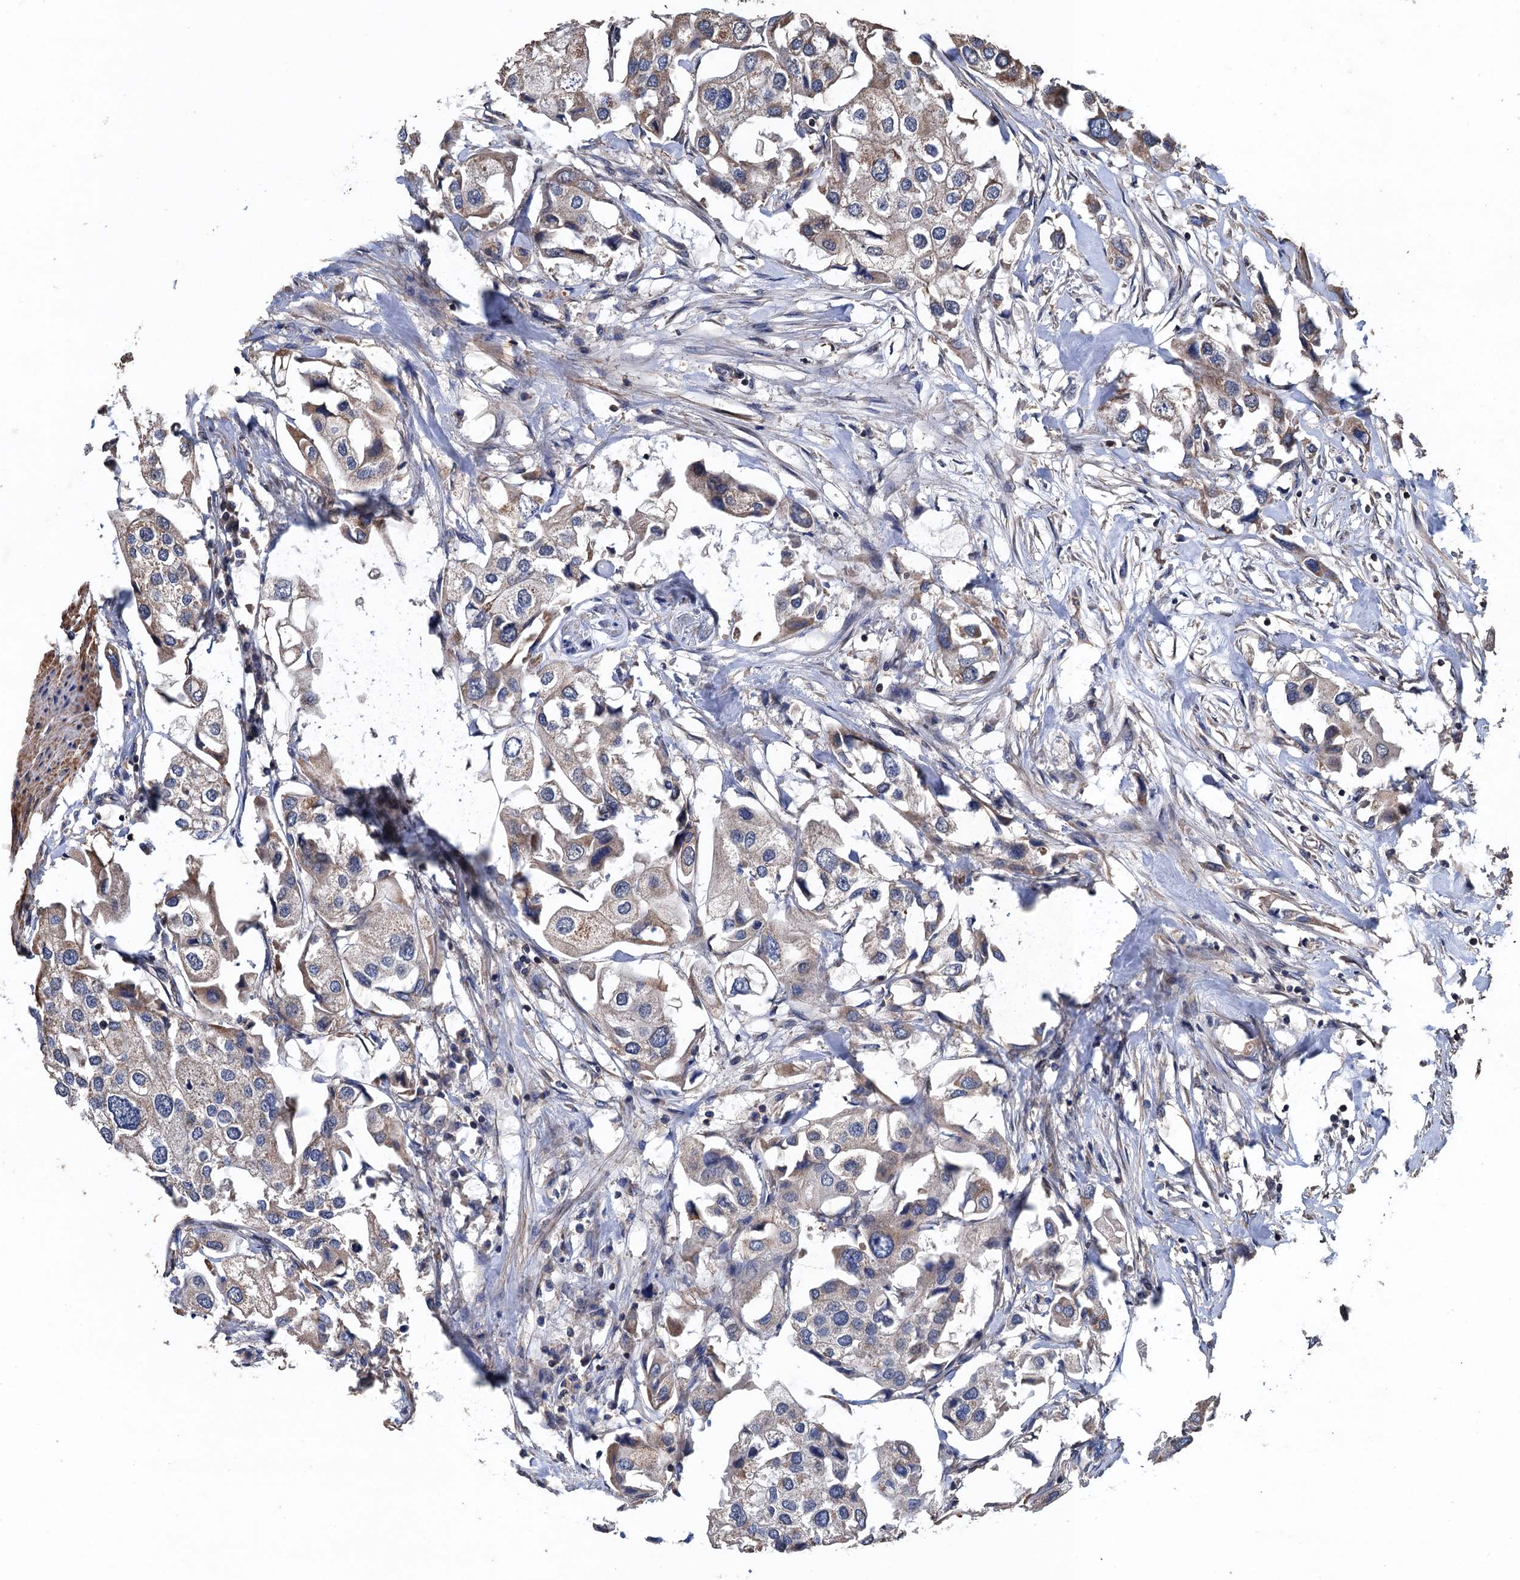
{"staining": {"intensity": "weak", "quantity": "25%-75%", "location": "cytoplasmic/membranous"}, "tissue": "urothelial cancer", "cell_type": "Tumor cells", "image_type": "cancer", "snomed": [{"axis": "morphology", "description": "Urothelial carcinoma, High grade"}, {"axis": "topography", "description": "Urinary bladder"}], "caption": "High-grade urothelial carcinoma tissue displays weak cytoplasmic/membranous expression in approximately 25%-75% of tumor cells, visualized by immunohistochemistry.", "gene": "PPP4R1", "patient": {"sex": "male", "age": 64}}